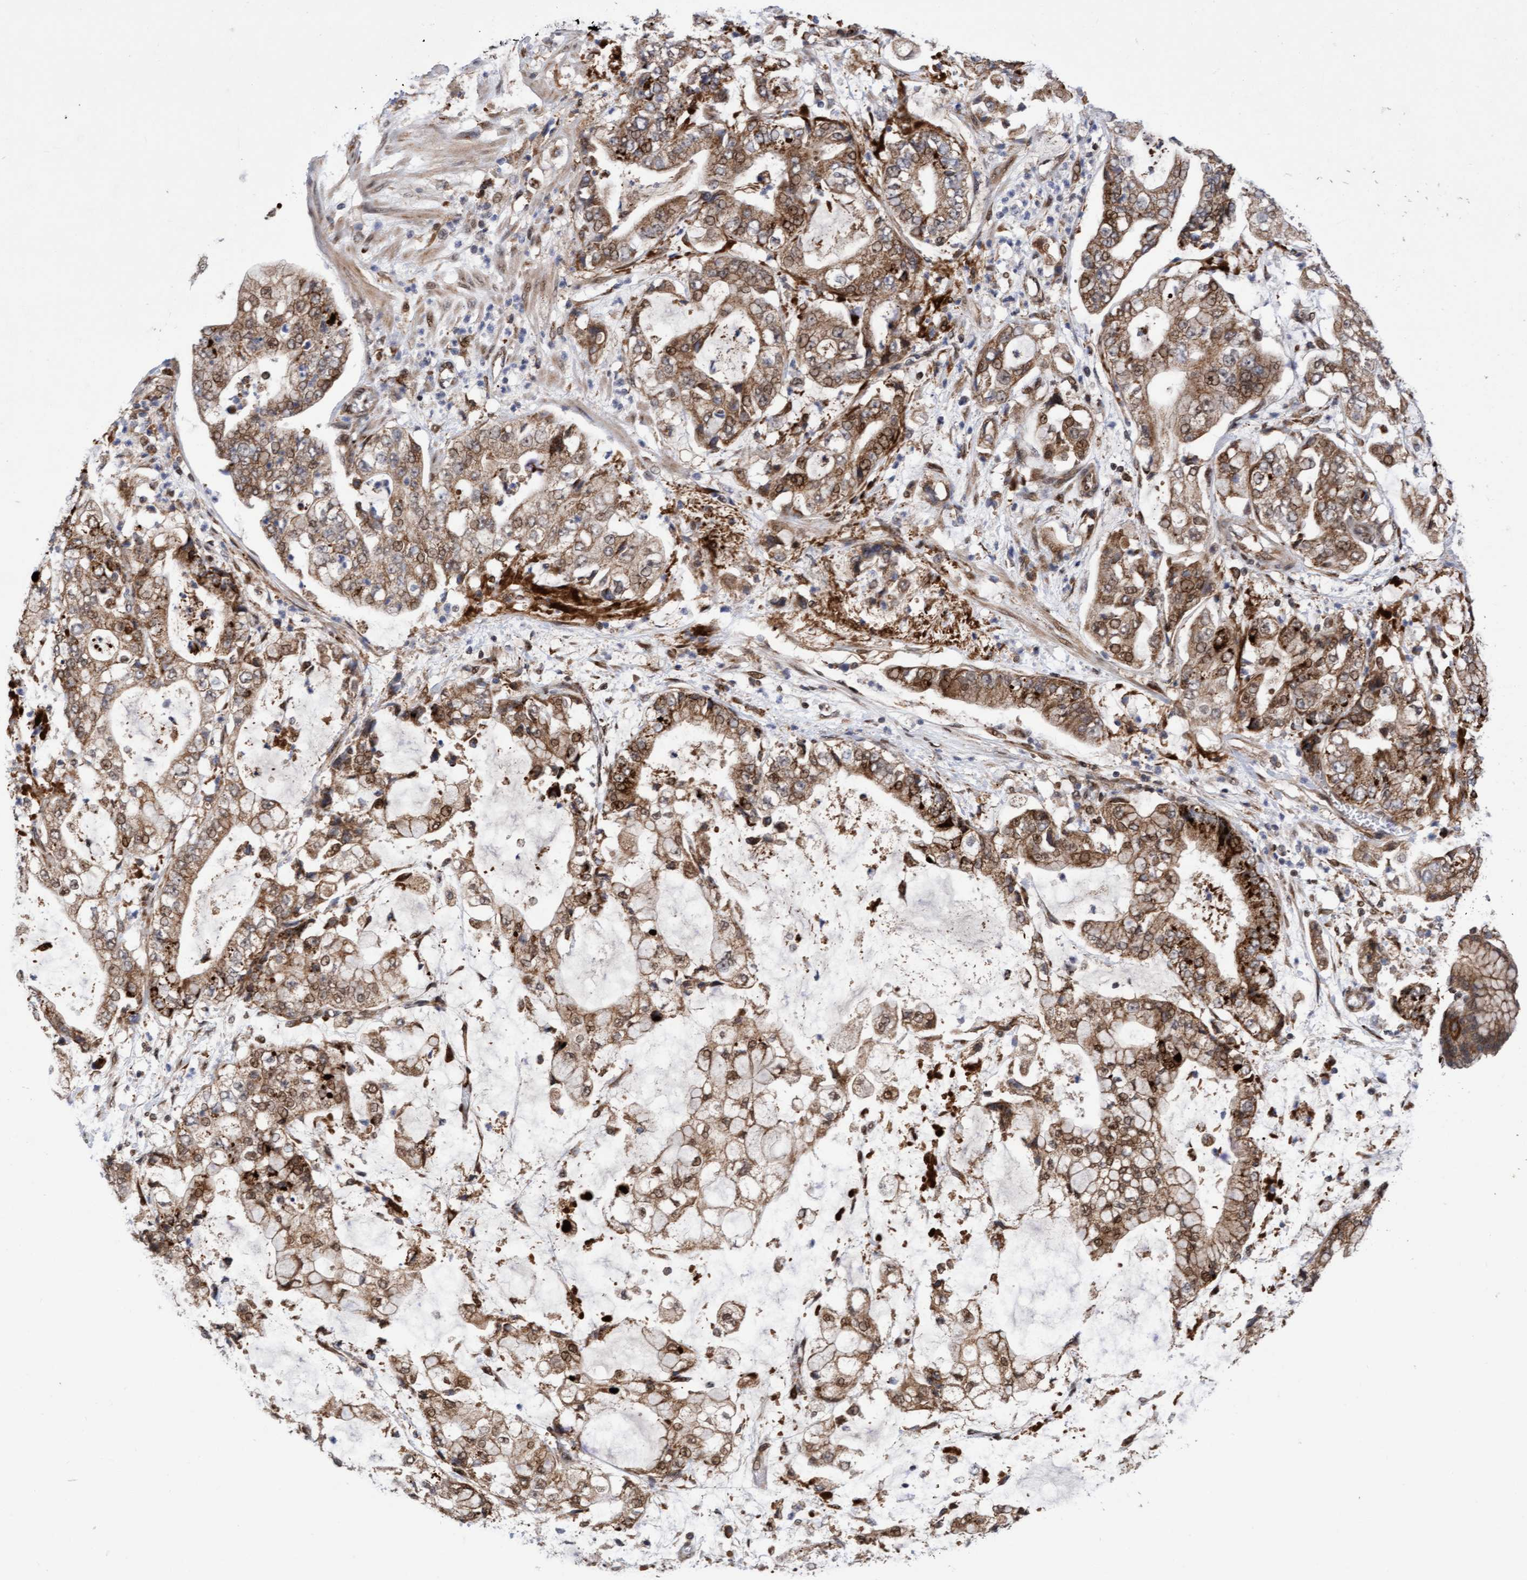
{"staining": {"intensity": "moderate", "quantity": ">75%", "location": "cytoplasmic/membranous,nuclear"}, "tissue": "stomach cancer", "cell_type": "Tumor cells", "image_type": "cancer", "snomed": [{"axis": "morphology", "description": "Adenocarcinoma, NOS"}, {"axis": "topography", "description": "Stomach"}], "caption": "A high-resolution micrograph shows IHC staining of stomach adenocarcinoma, which reveals moderate cytoplasmic/membranous and nuclear expression in about >75% of tumor cells.", "gene": "TANC2", "patient": {"sex": "male", "age": 76}}